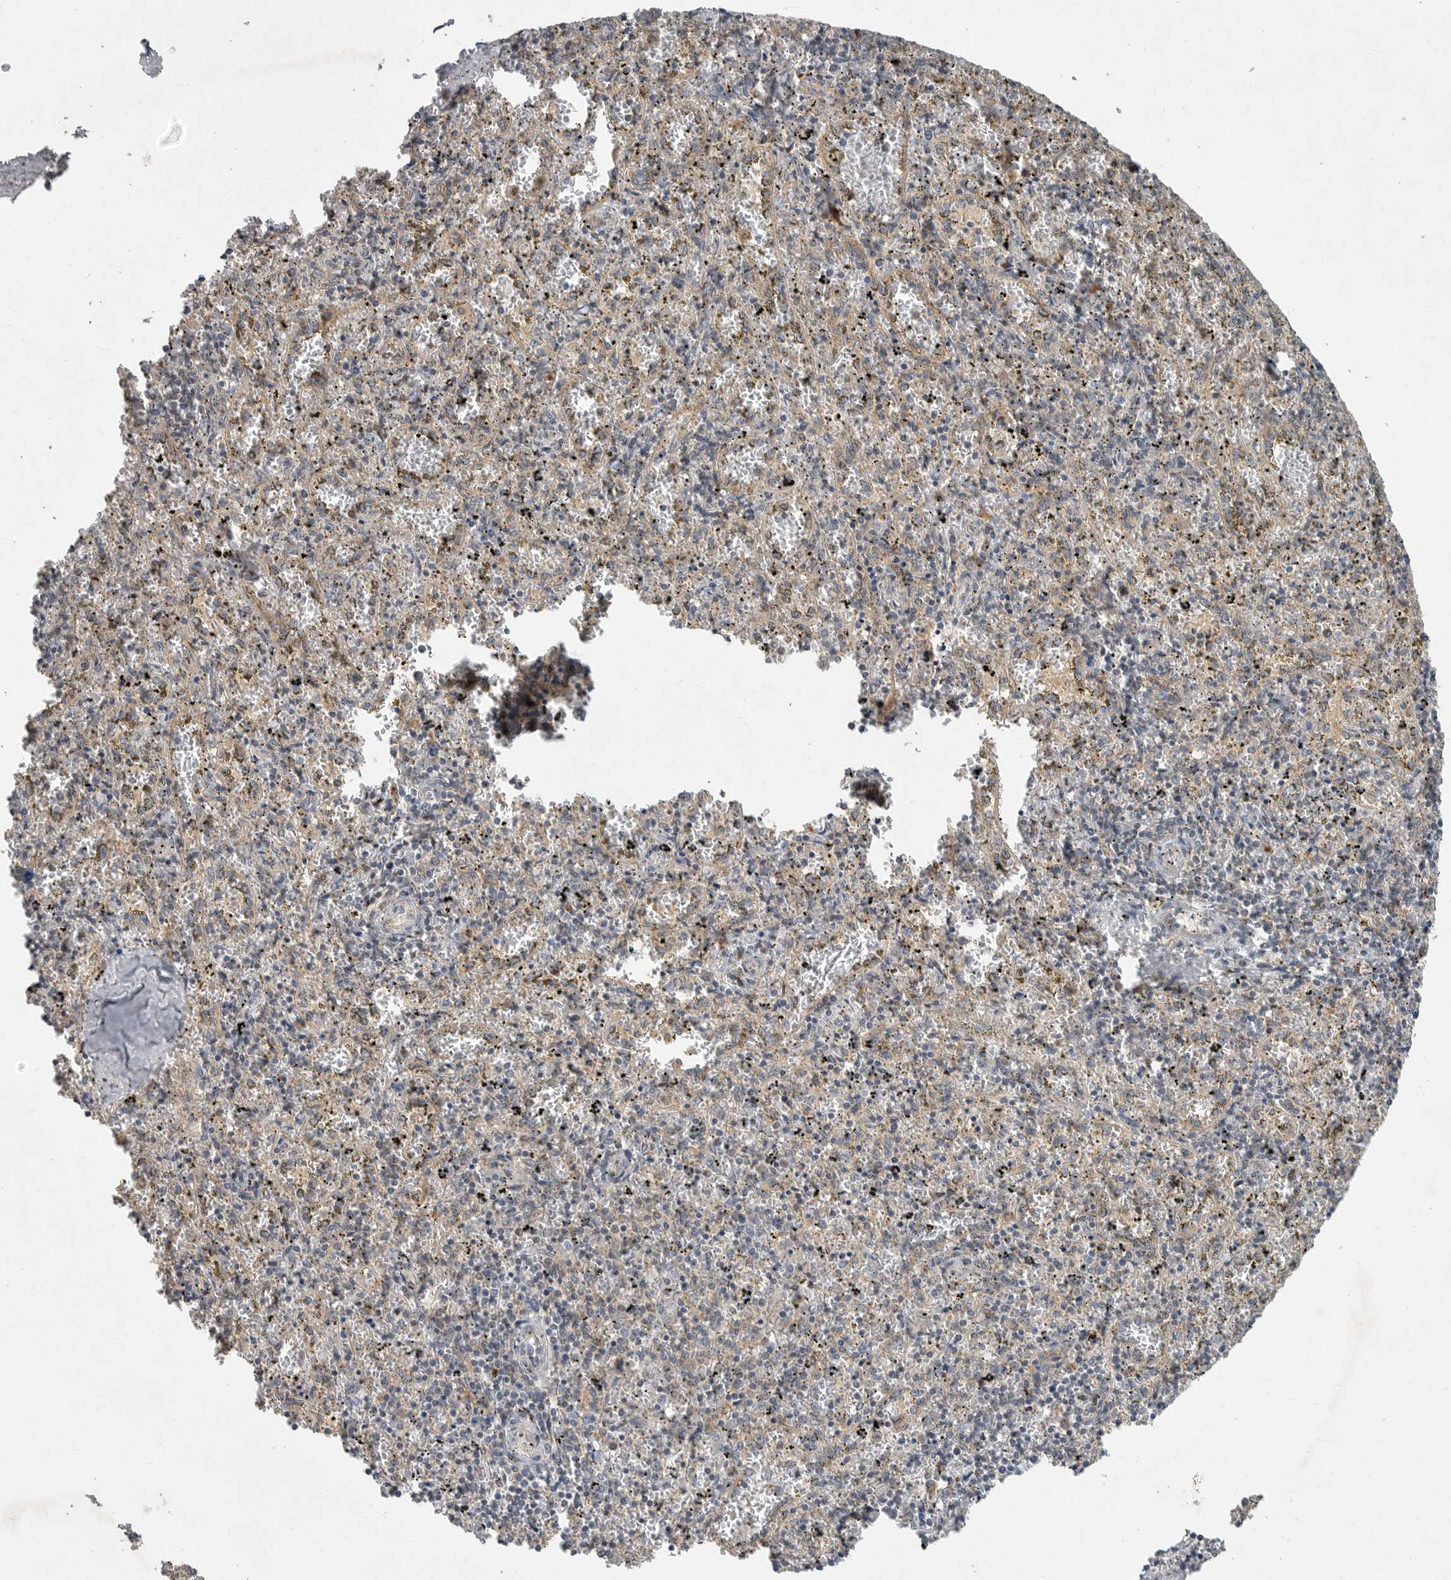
{"staining": {"intensity": "negative", "quantity": "none", "location": "none"}, "tissue": "spleen", "cell_type": "Cells in red pulp", "image_type": "normal", "snomed": [{"axis": "morphology", "description": "Normal tissue, NOS"}, {"axis": "topography", "description": "Spleen"}], "caption": "Immunohistochemistry (IHC) photomicrograph of normal human spleen stained for a protein (brown), which demonstrates no expression in cells in red pulp. (Stains: DAB IHC with hematoxylin counter stain, Microscopy: brightfield microscopy at high magnification).", "gene": "OSBPL9", "patient": {"sex": "male", "age": 11}}